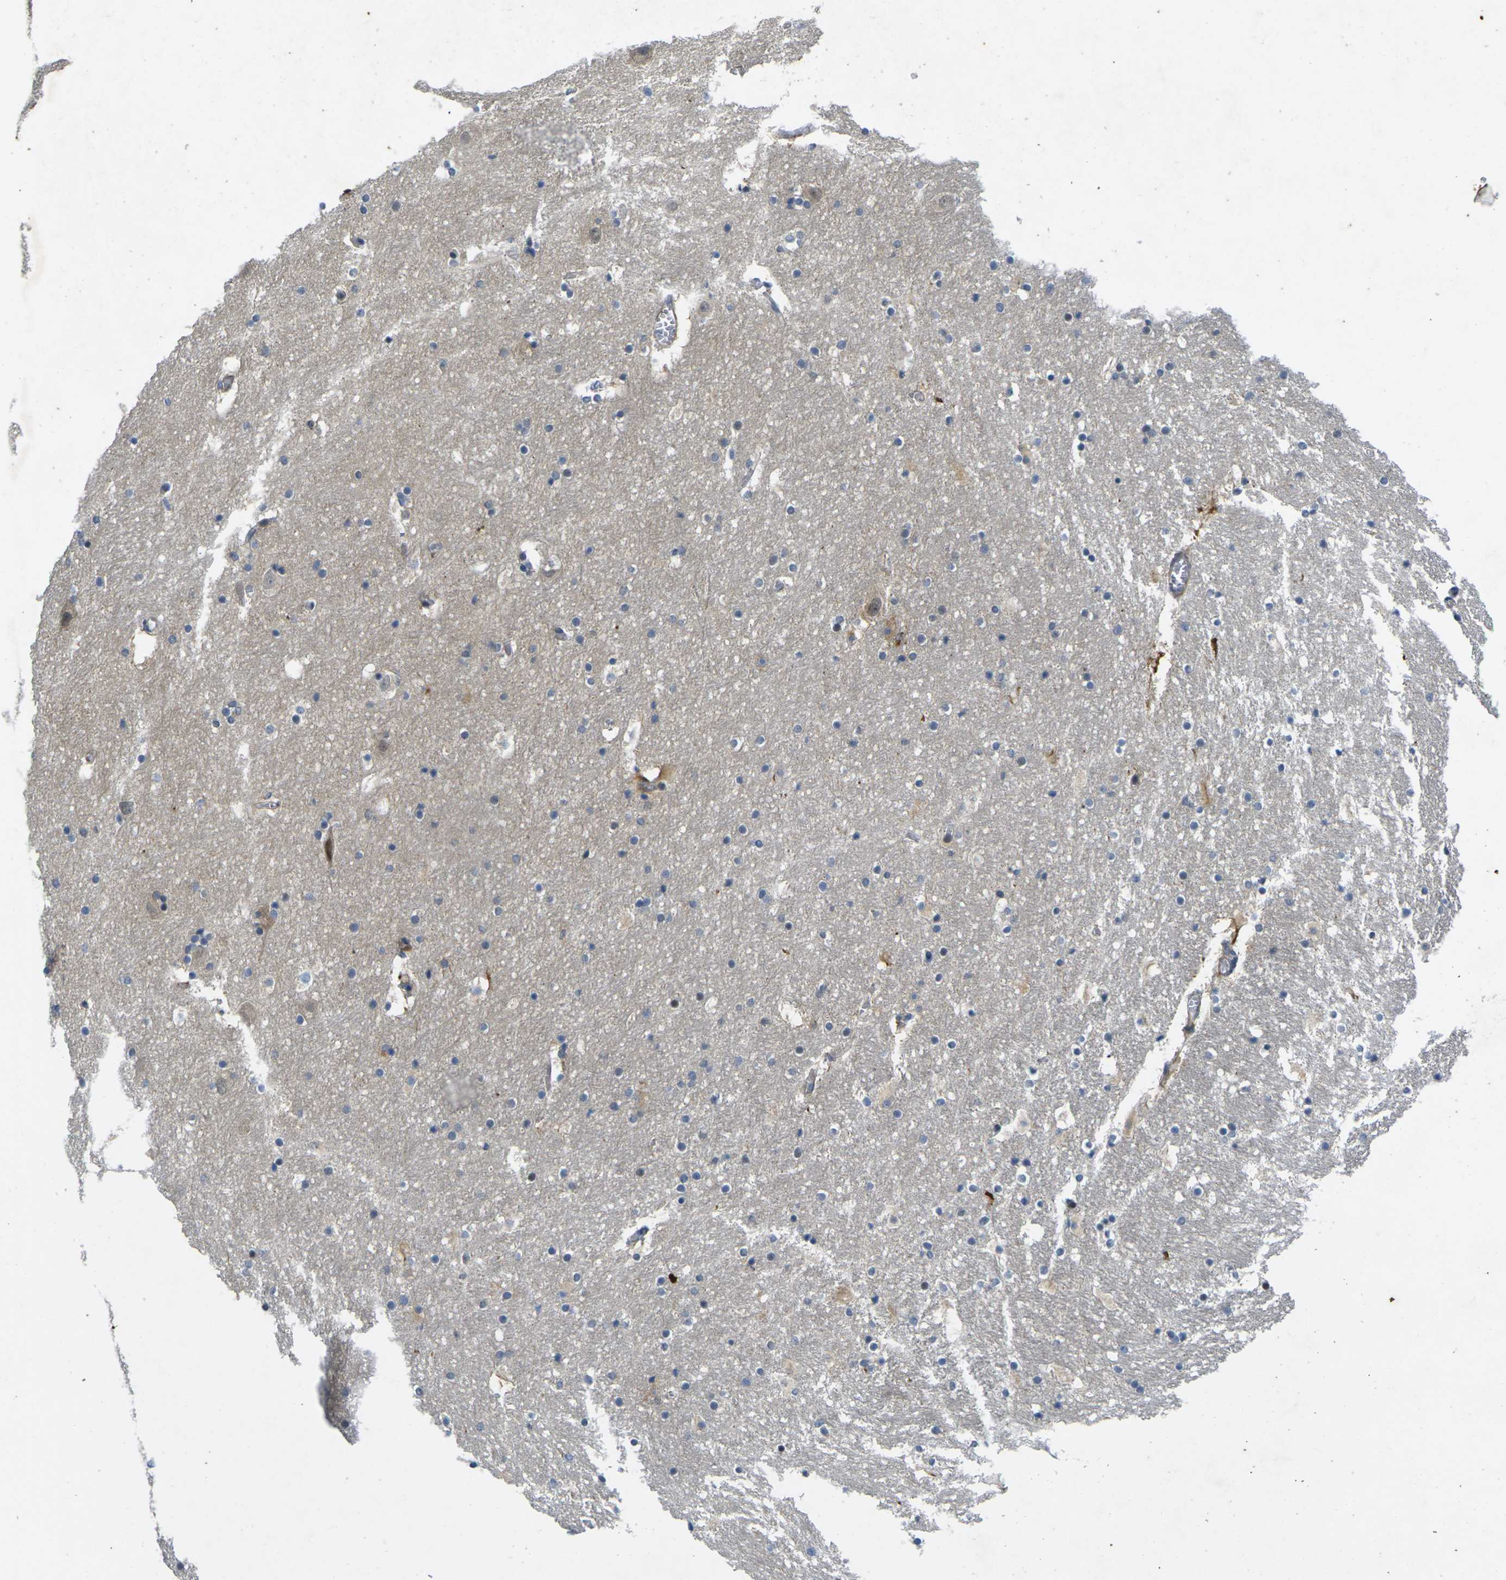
{"staining": {"intensity": "negative", "quantity": "none", "location": "none"}, "tissue": "hippocampus", "cell_type": "Glial cells", "image_type": "normal", "snomed": [{"axis": "morphology", "description": "Normal tissue, NOS"}, {"axis": "topography", "description": "Hippocampus"}], "caption": "An image of human hippocampus is negative for staining in glial cells. (Brightfield microscopy of DAB (3,3'-diaminobenzidine) immunohistochemistry at high magnification).", "gene": "ROBO2", "patient": {"sex": "male", "age": 45}}